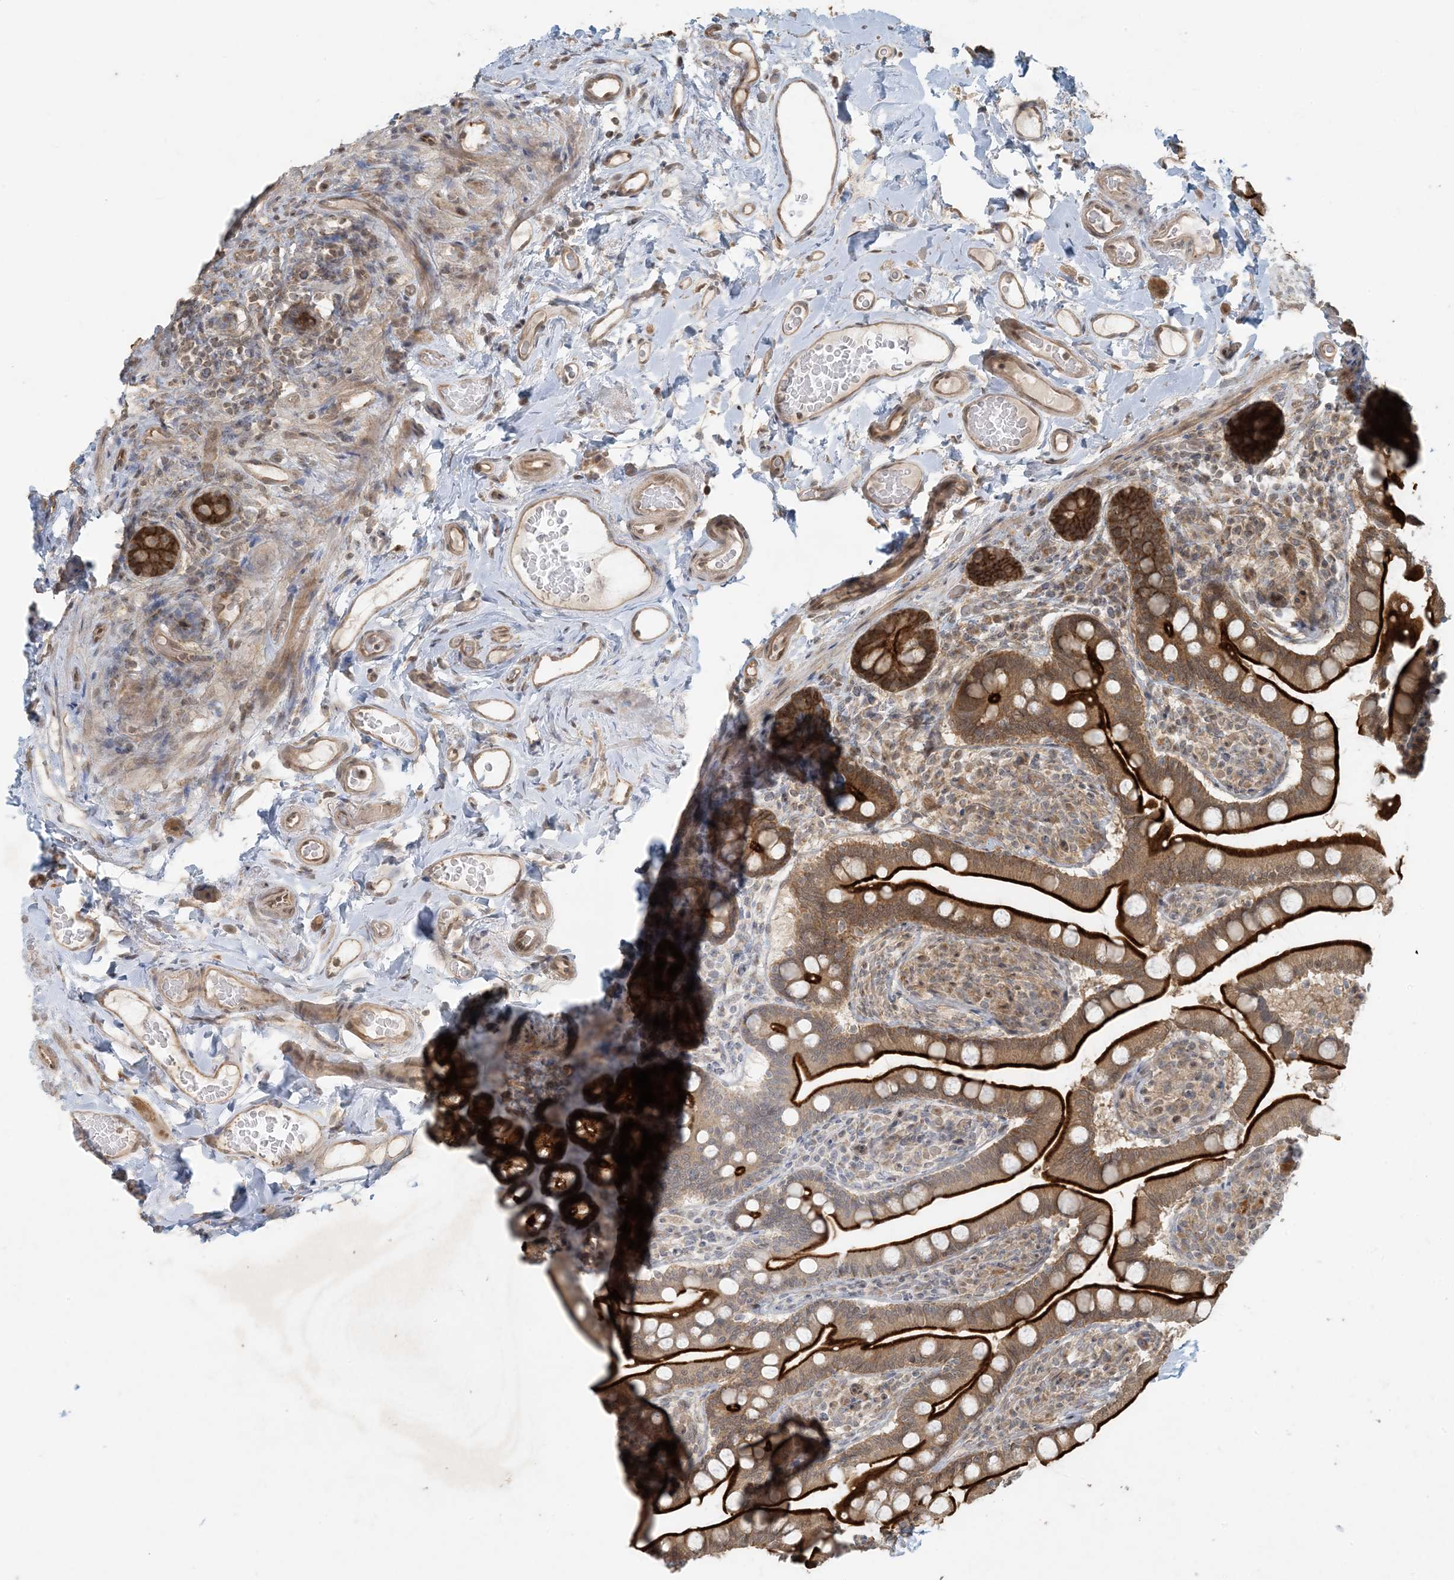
{"staining": {"intensity": "strong", "quantity": ">75%", "location": "cytoplasmic/membranous"}, "tissue": "small intestine", "cell_type": "Glandular cells", "image_type": "normal", "snomed": [{"axis": "morphology", "description": "Normal tissue, NOS"}, {"axis": "topography", "description": "Small intestine"}], "caption": "Glandular cells demonstrate strong cytoplasmic/membranous positivity in about >75% of cells in benign small intestine. (DAB IHC with brightfield microscopy, high magnification).", "gene": "BCORL1", "patient": {"sex": "female", "age": 64}}